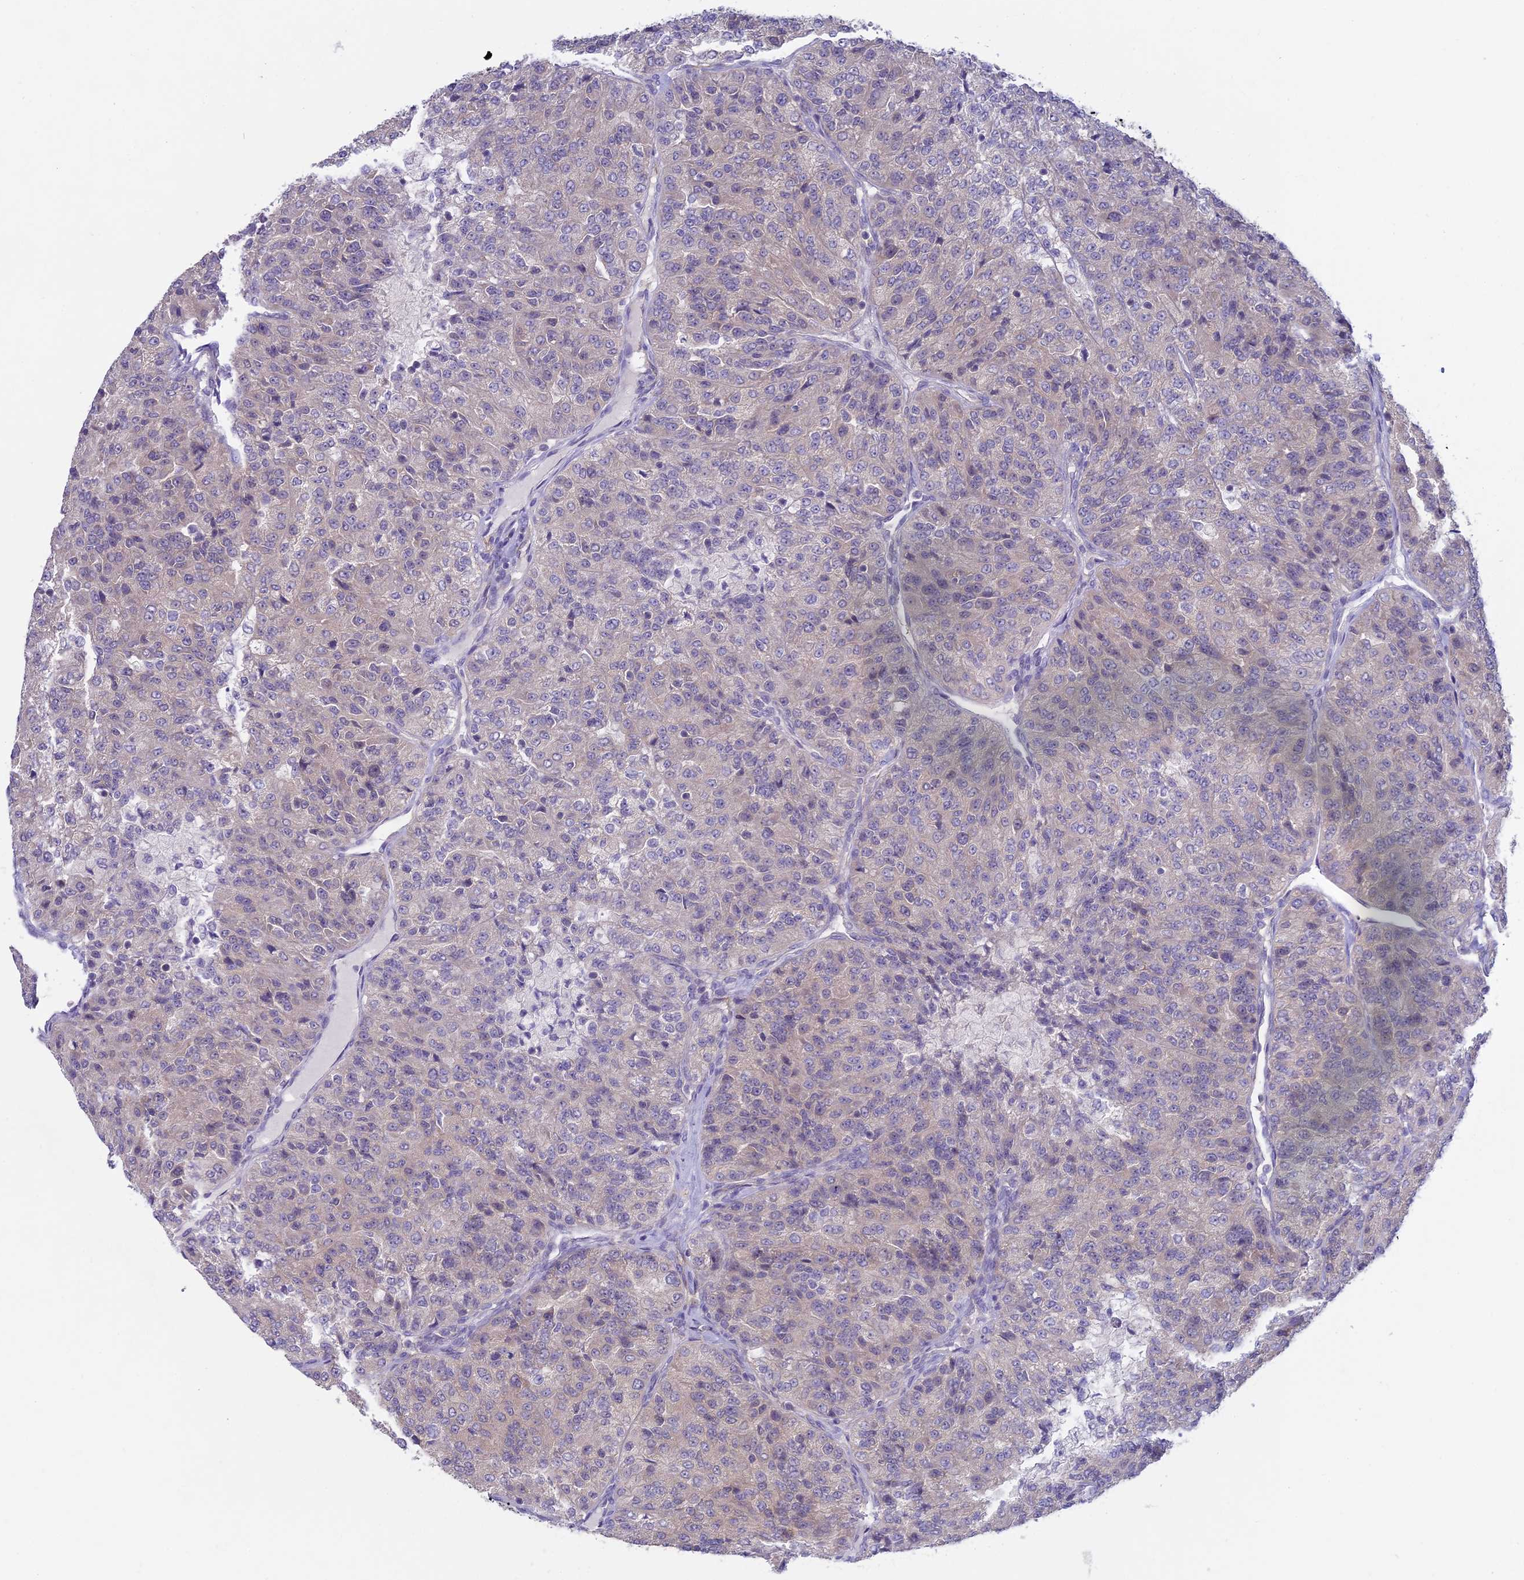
{"staining": {"intensity": "negative", "quantity": "none", "location": "none"}, "tissue": "renal cancer", "cell_type": "Tumor cells", "image_type": "cancer", "snomed": [{"axis": "morphology", "description": "Adenocarcinoma, NOS"}, {"axis": "topography", "description": "Kidney"}], "caption": "Adenocarcinoma (renal) was stained to show a protein in brown. There is no significant staining in tumor cells.", "gene": "METTL26", "patient": {"sex": "female", "age": 63}}